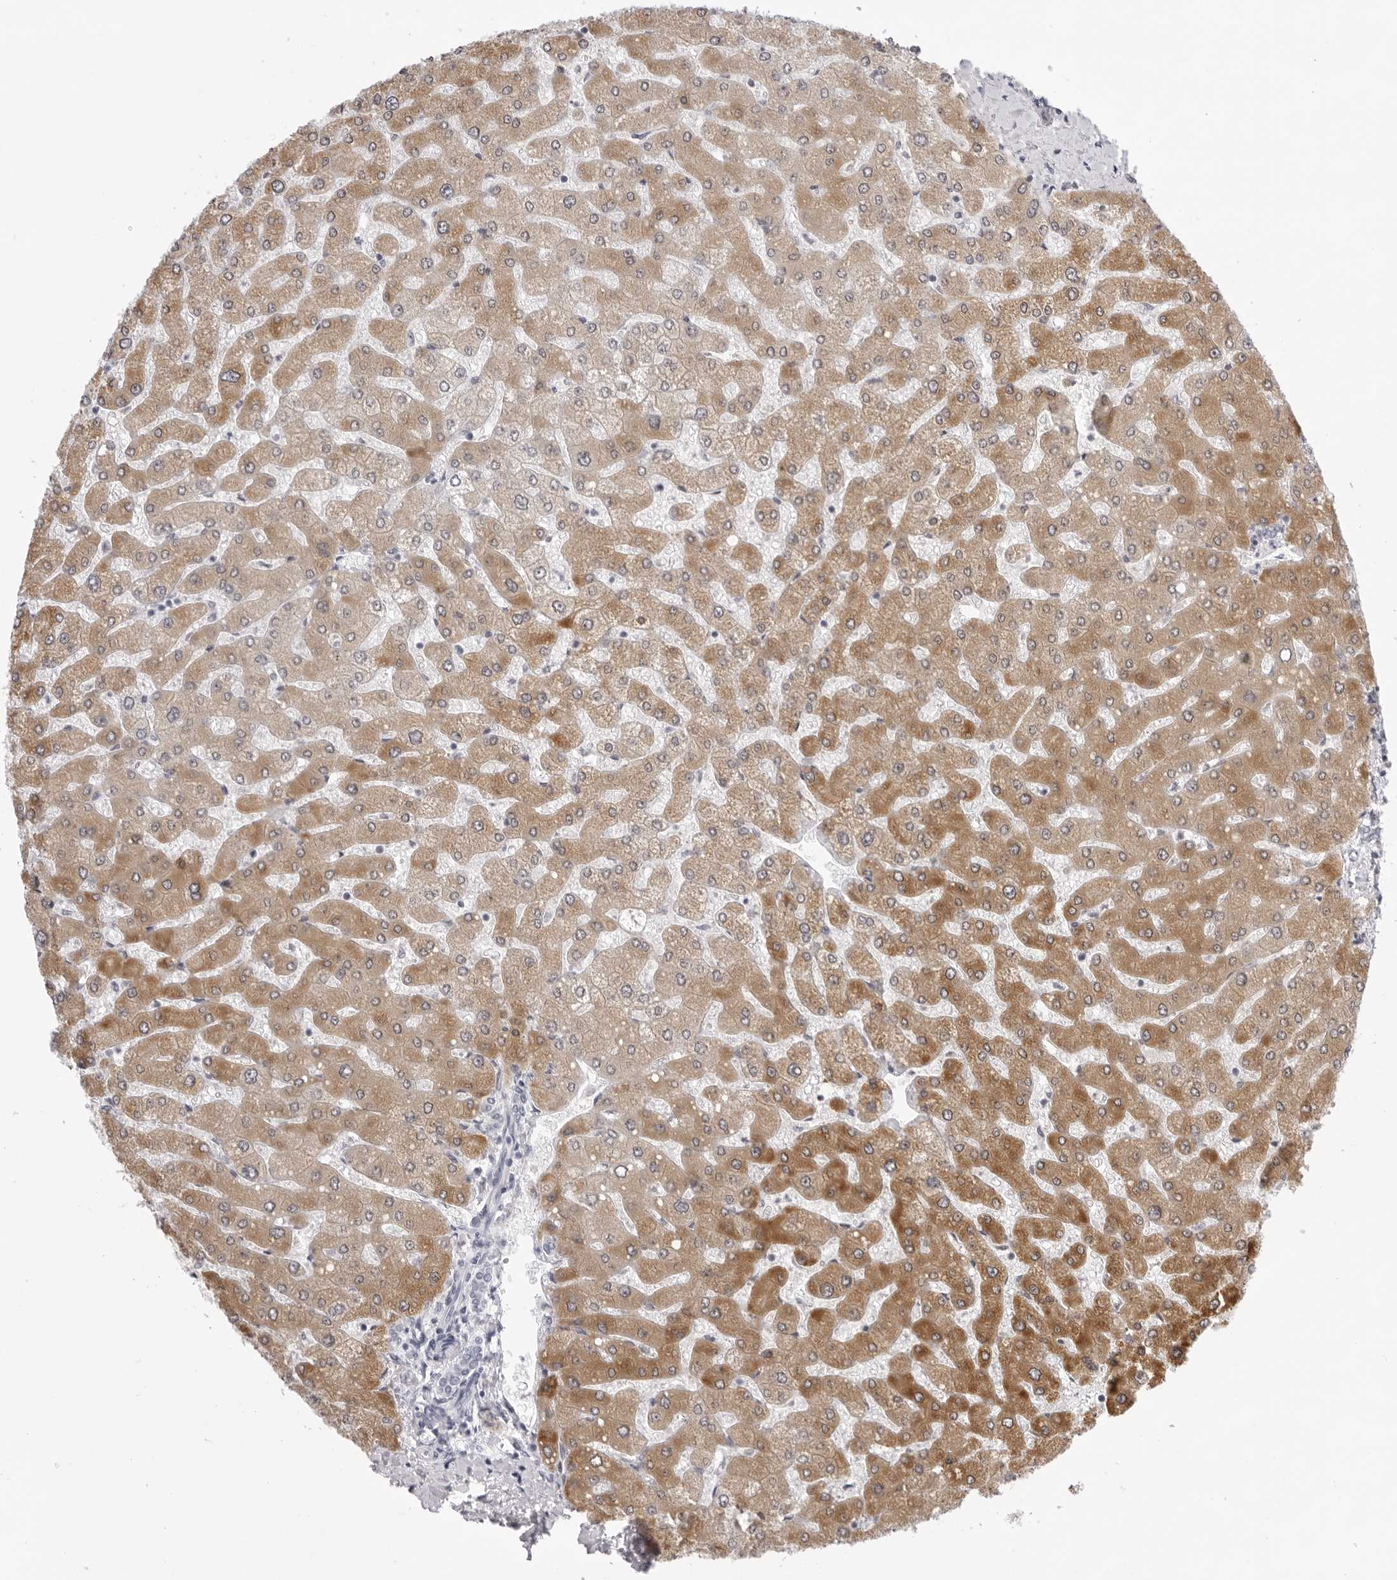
{"staining": {"intensity": "negative", "quantity": "none", "location": "none"}, "tissue": "liver", "cell_type": "Cholangiocytes", "image_type": "normal", "snomed": [{"axis": "morphology", "description": "Normal tissue, NOS"}, {"axis": "topography", "description": "Liver"}], "caption": "Immunohistochemical staining of normal liver reveals no significant staining in cholangiocytes.", "gene": "SMIM2", "patient": {"sex": "male", "age": 55}}